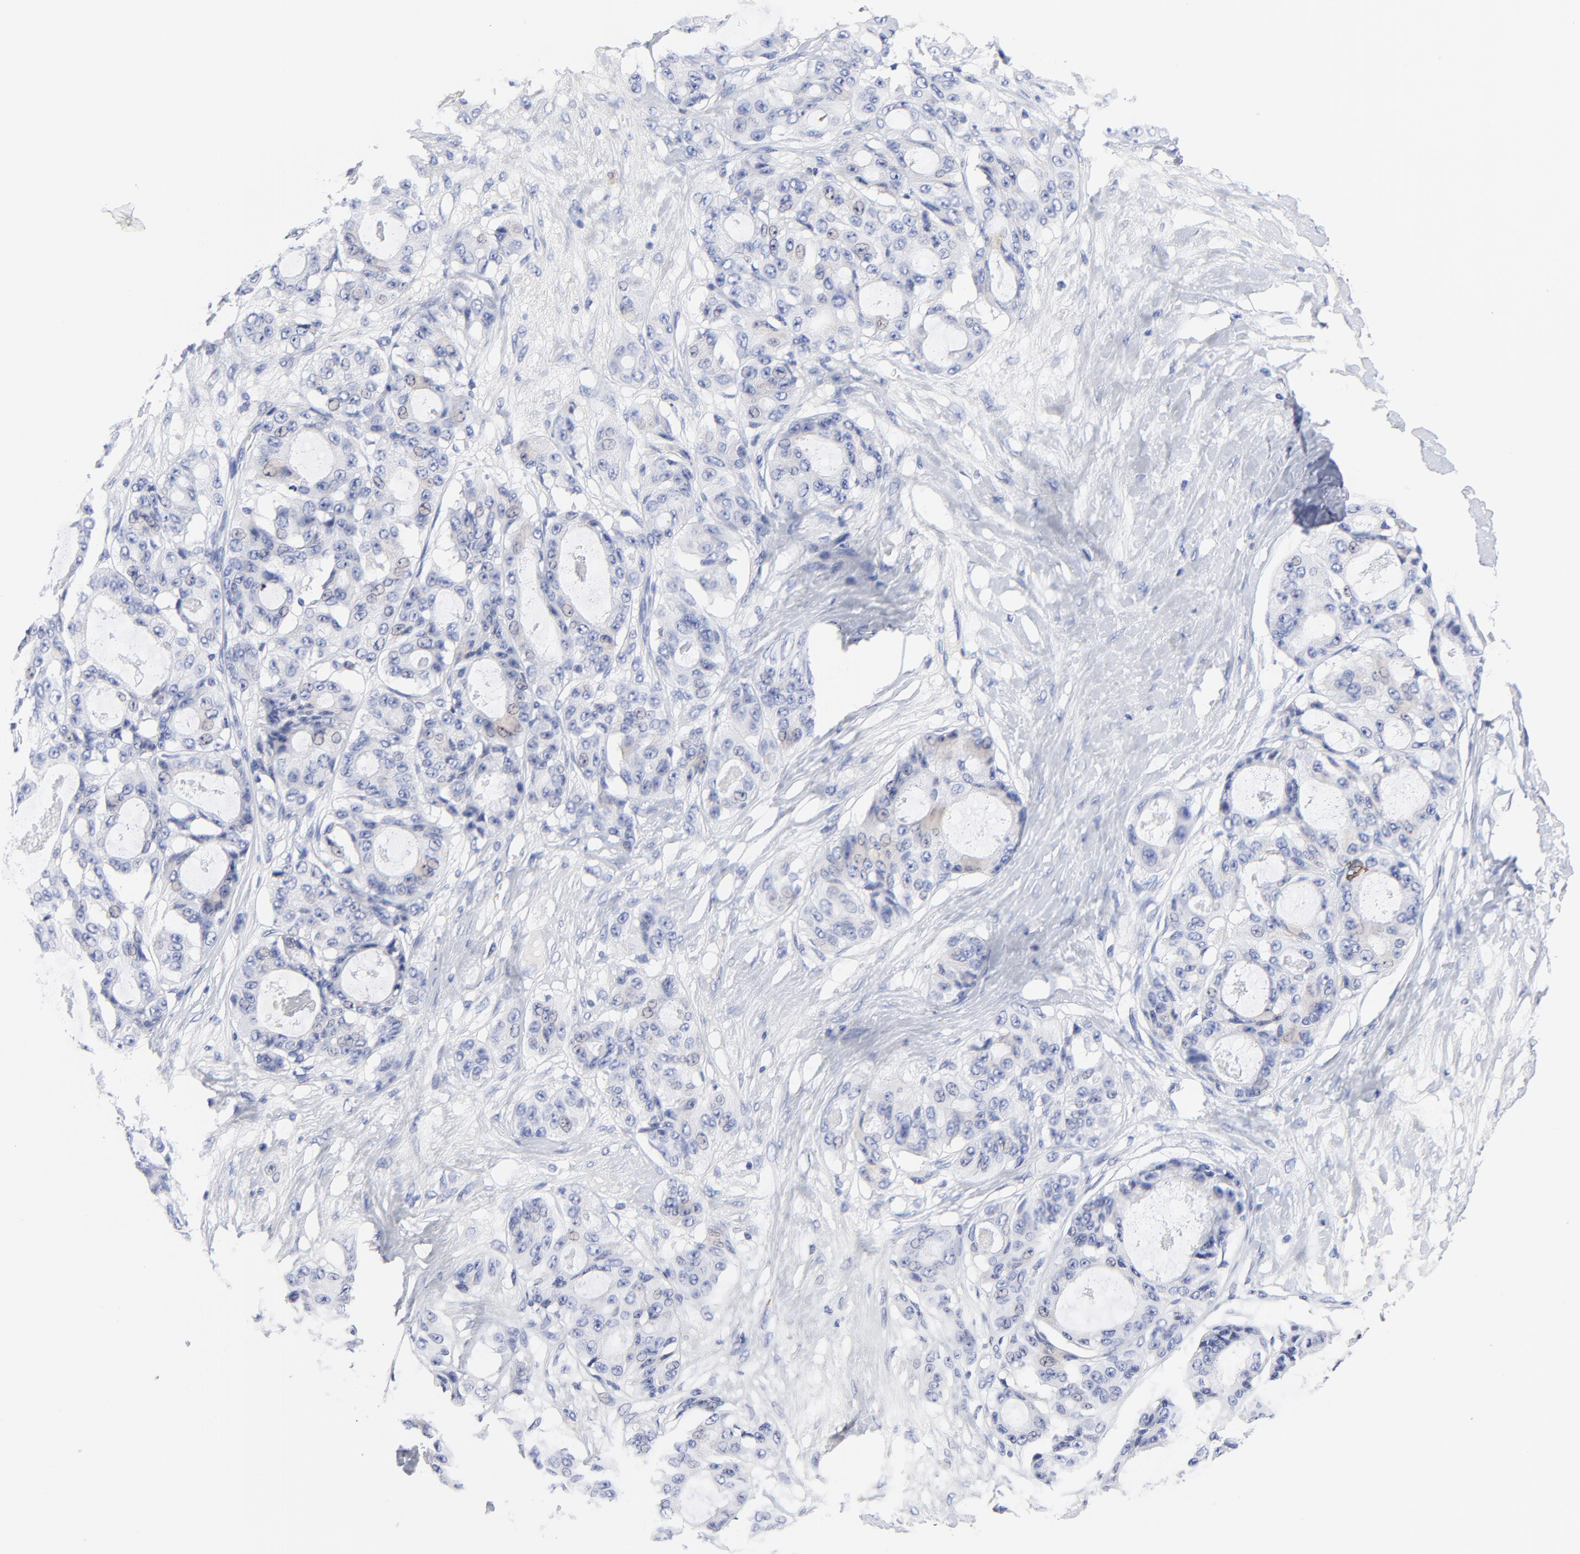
{"staining": {"intensity": "negative", "quantity": "none", "location": "none"}, "tissue": "ovarian cancer", "cell_type": "Tumor cells", "image_type": "cancer", "snomed": [{"axis": "morphology", "description": "Carcinoma, endometroid"}, {"axis": "topography", "description": "Ovary"}], "caption": "Ovarian cancer was stained to show a protein in brown. There is no significant staining in tumor cells. The staining is performed using DAB brown chromogen with nuclei counter-stained in using hematoxylin.", "gene": "FBXO10", "patient": {"sex": "female", "age": 61}}